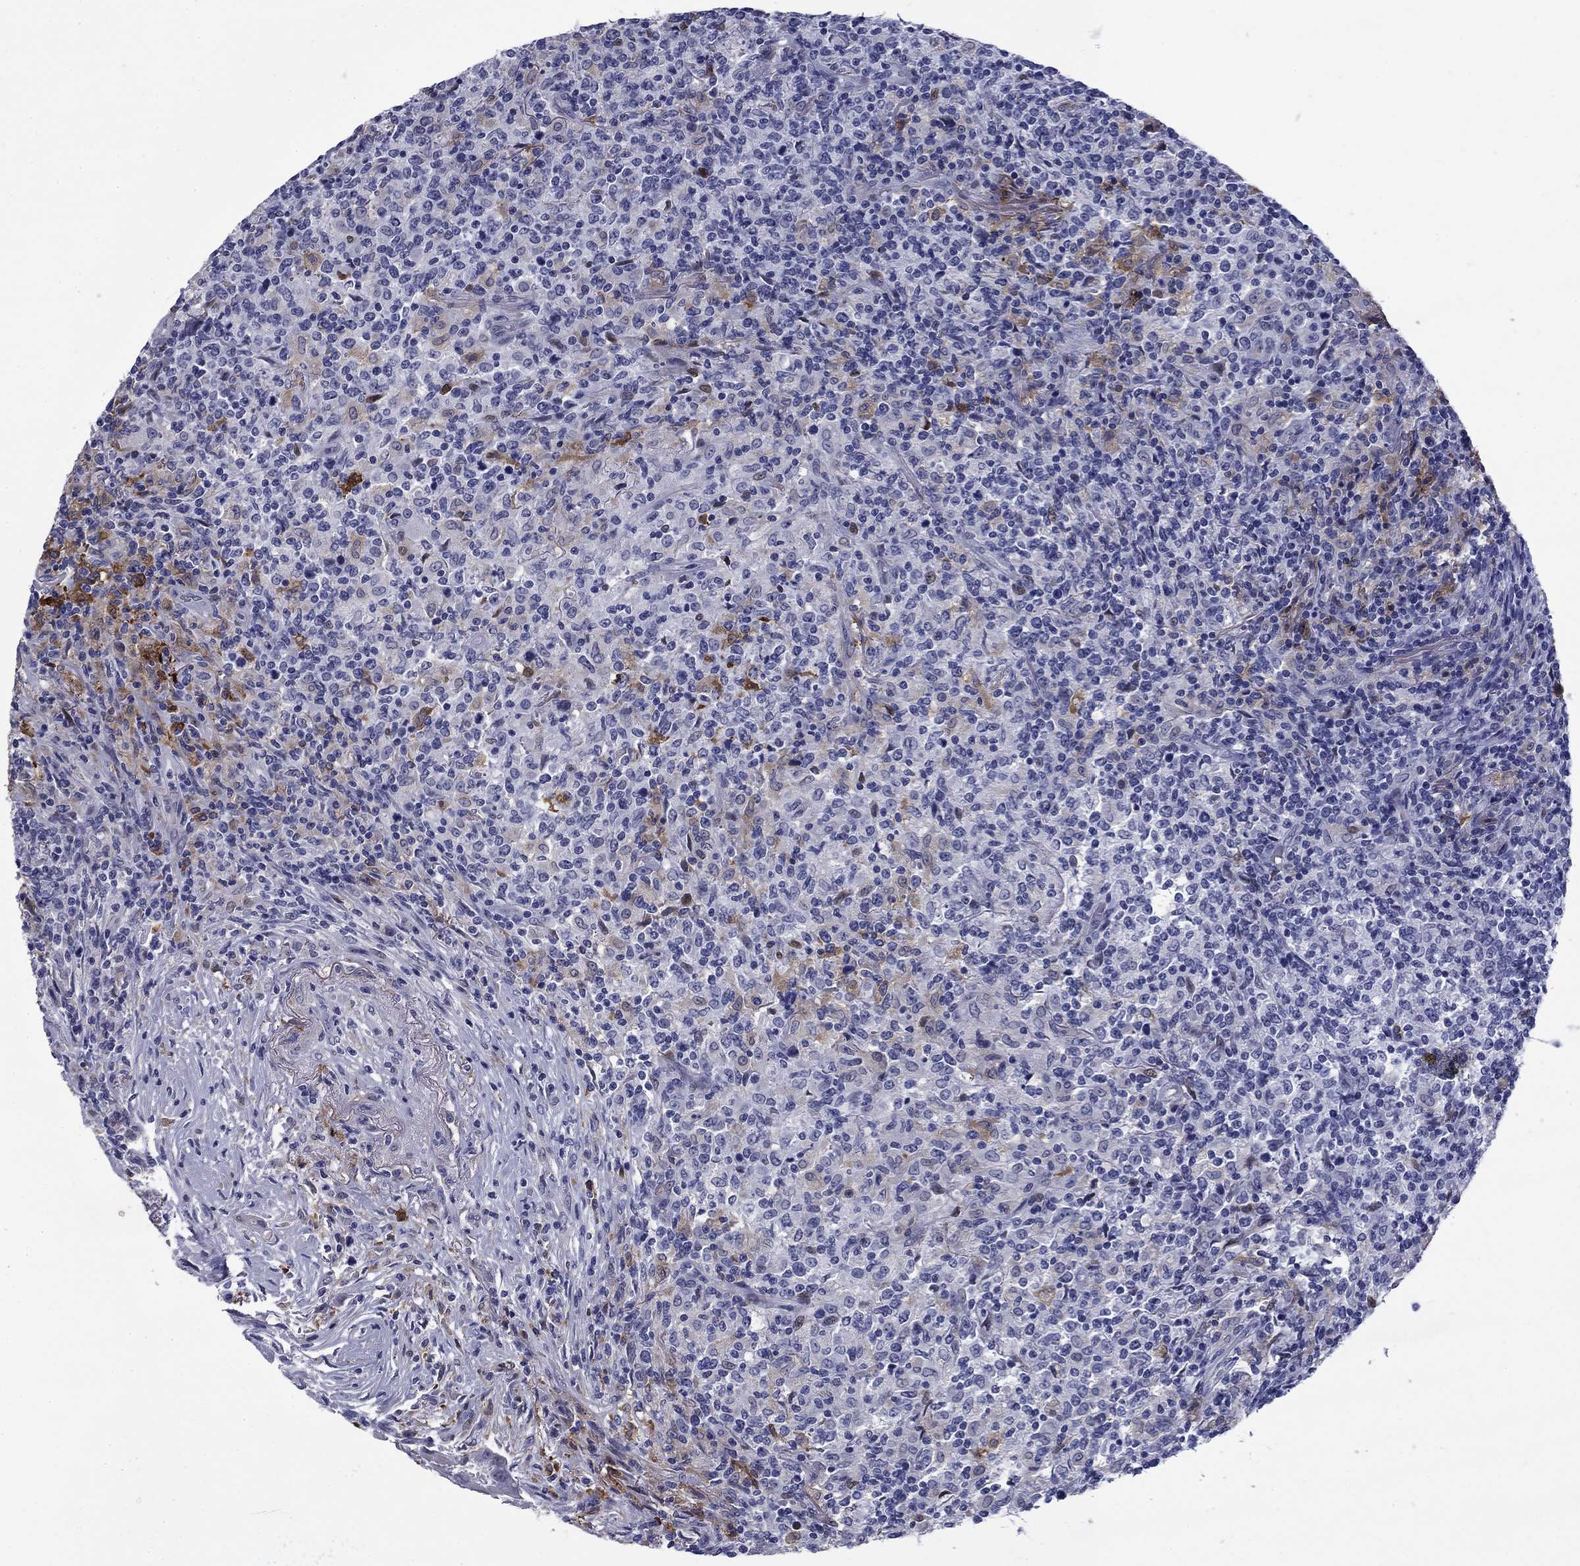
{"staining": {"intensity": "negative", "quantity": "none", "location": "none"}, "tissue": "lymphoma", "cell_type": "Tumor cells", "image_type": "cancer", "snomed": [{"axis": "morphology", "description": "Malignant lymphoma, non-Hodgkin's type, High grade"}, {"axis": "topography", "description": "Lung"}], "caption": "Human malignant lymphoma, non-Hodgkin's type (high-grade) stained for a protein using IHC displays no positivity in tumor cells.", "gene": "BCL2L14", "patient": {"sex": "male", "age": 79}}